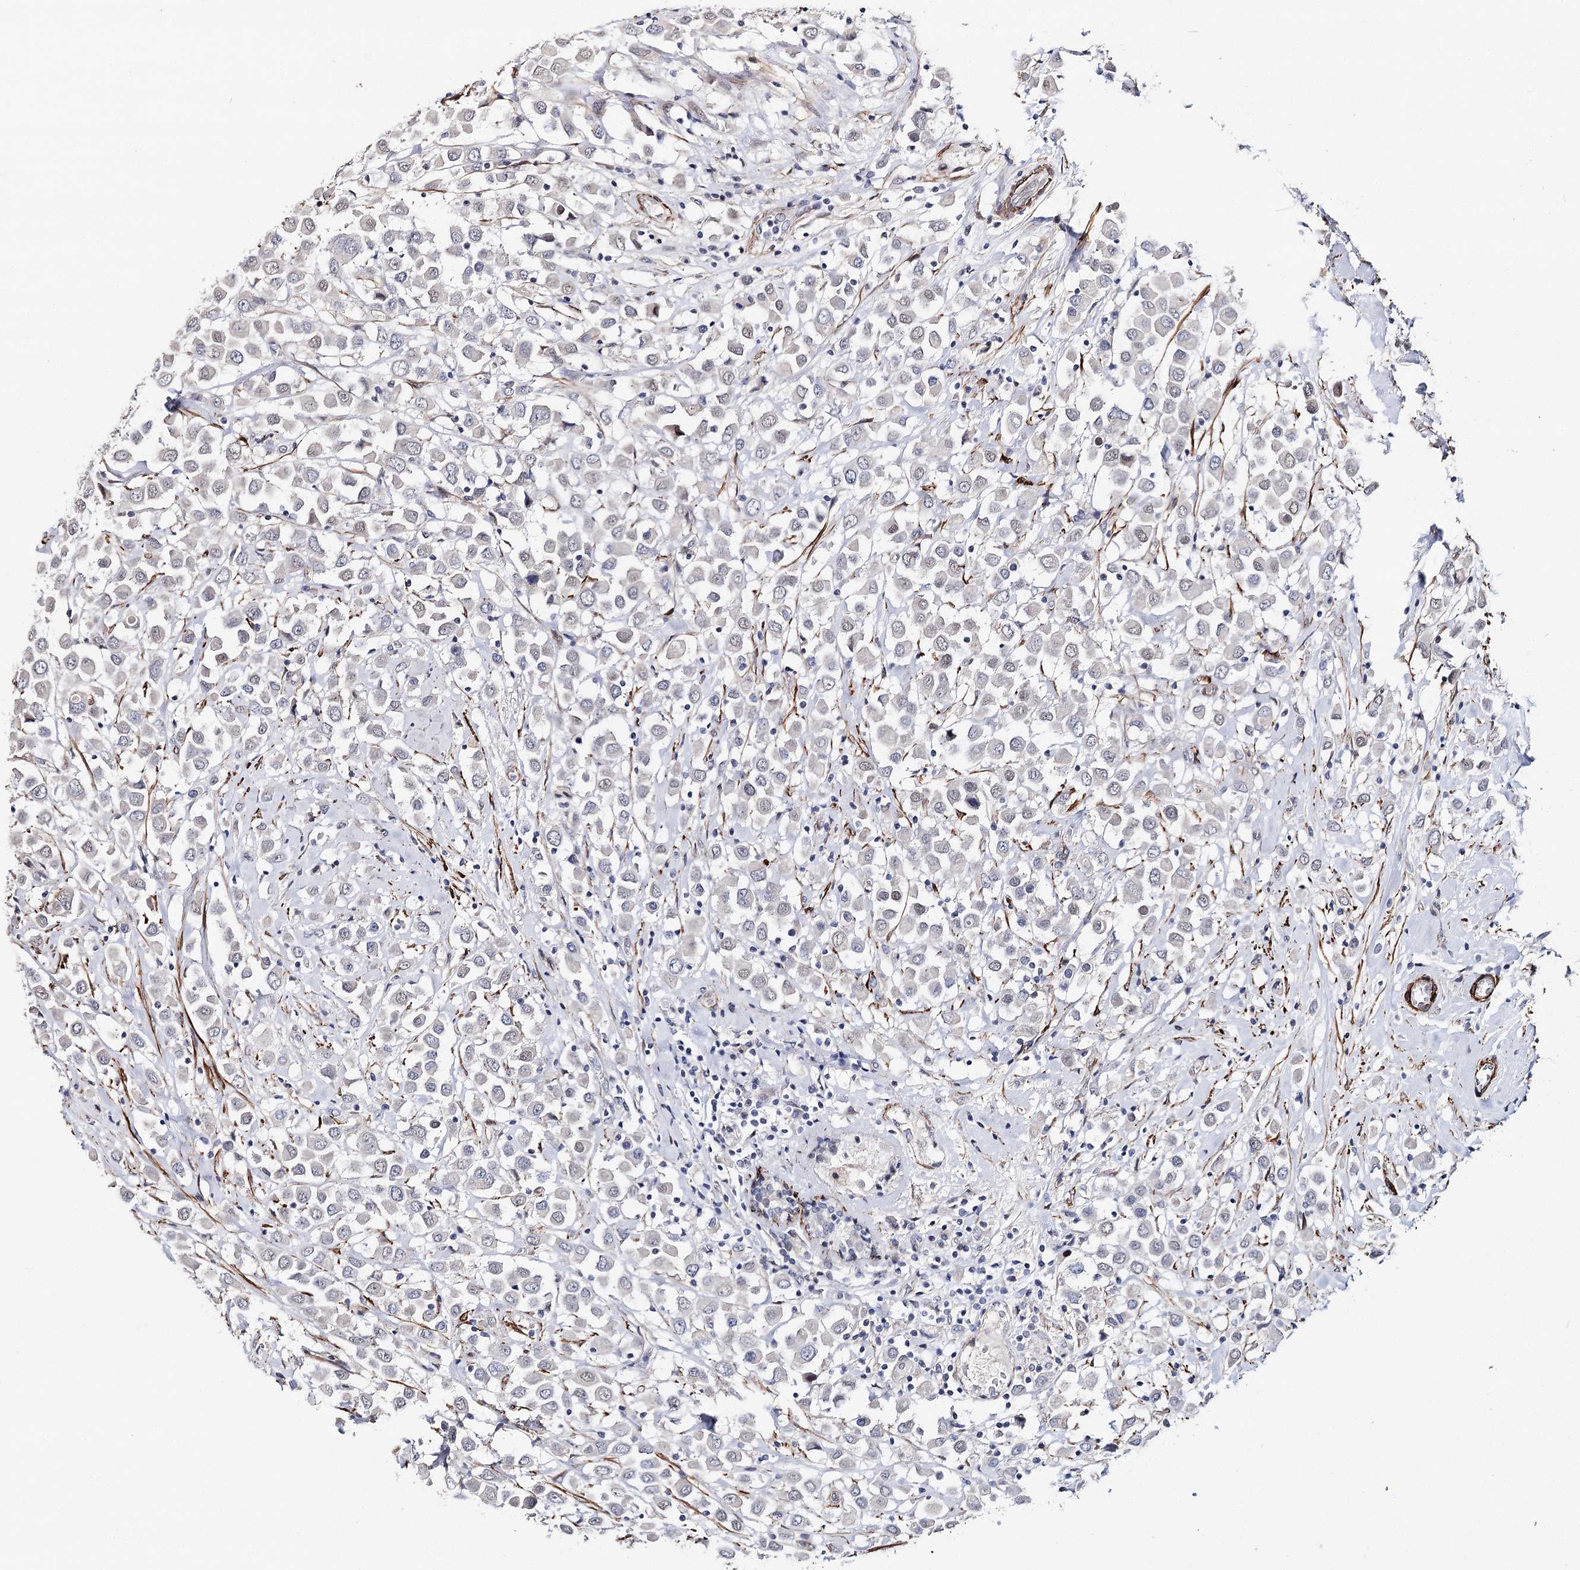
{"staining": {"intensity": "negative", "quantity": "none", "location": "none"}, "tissue": "breast cancer", "cell_type": "Tumor cells", "image_type": "cancer", "snomed": [{"axis": "morphology", "description": "Duct carcinoma"}, {"axis": "topography", "description": "Breast"}], "caption": "The photomicrograph shows no significant staining in tumor cells of breast cancer (intraductal carcinoma).", "gene": "CFAP46", "patient": {"sex": "female", "age": 61}}